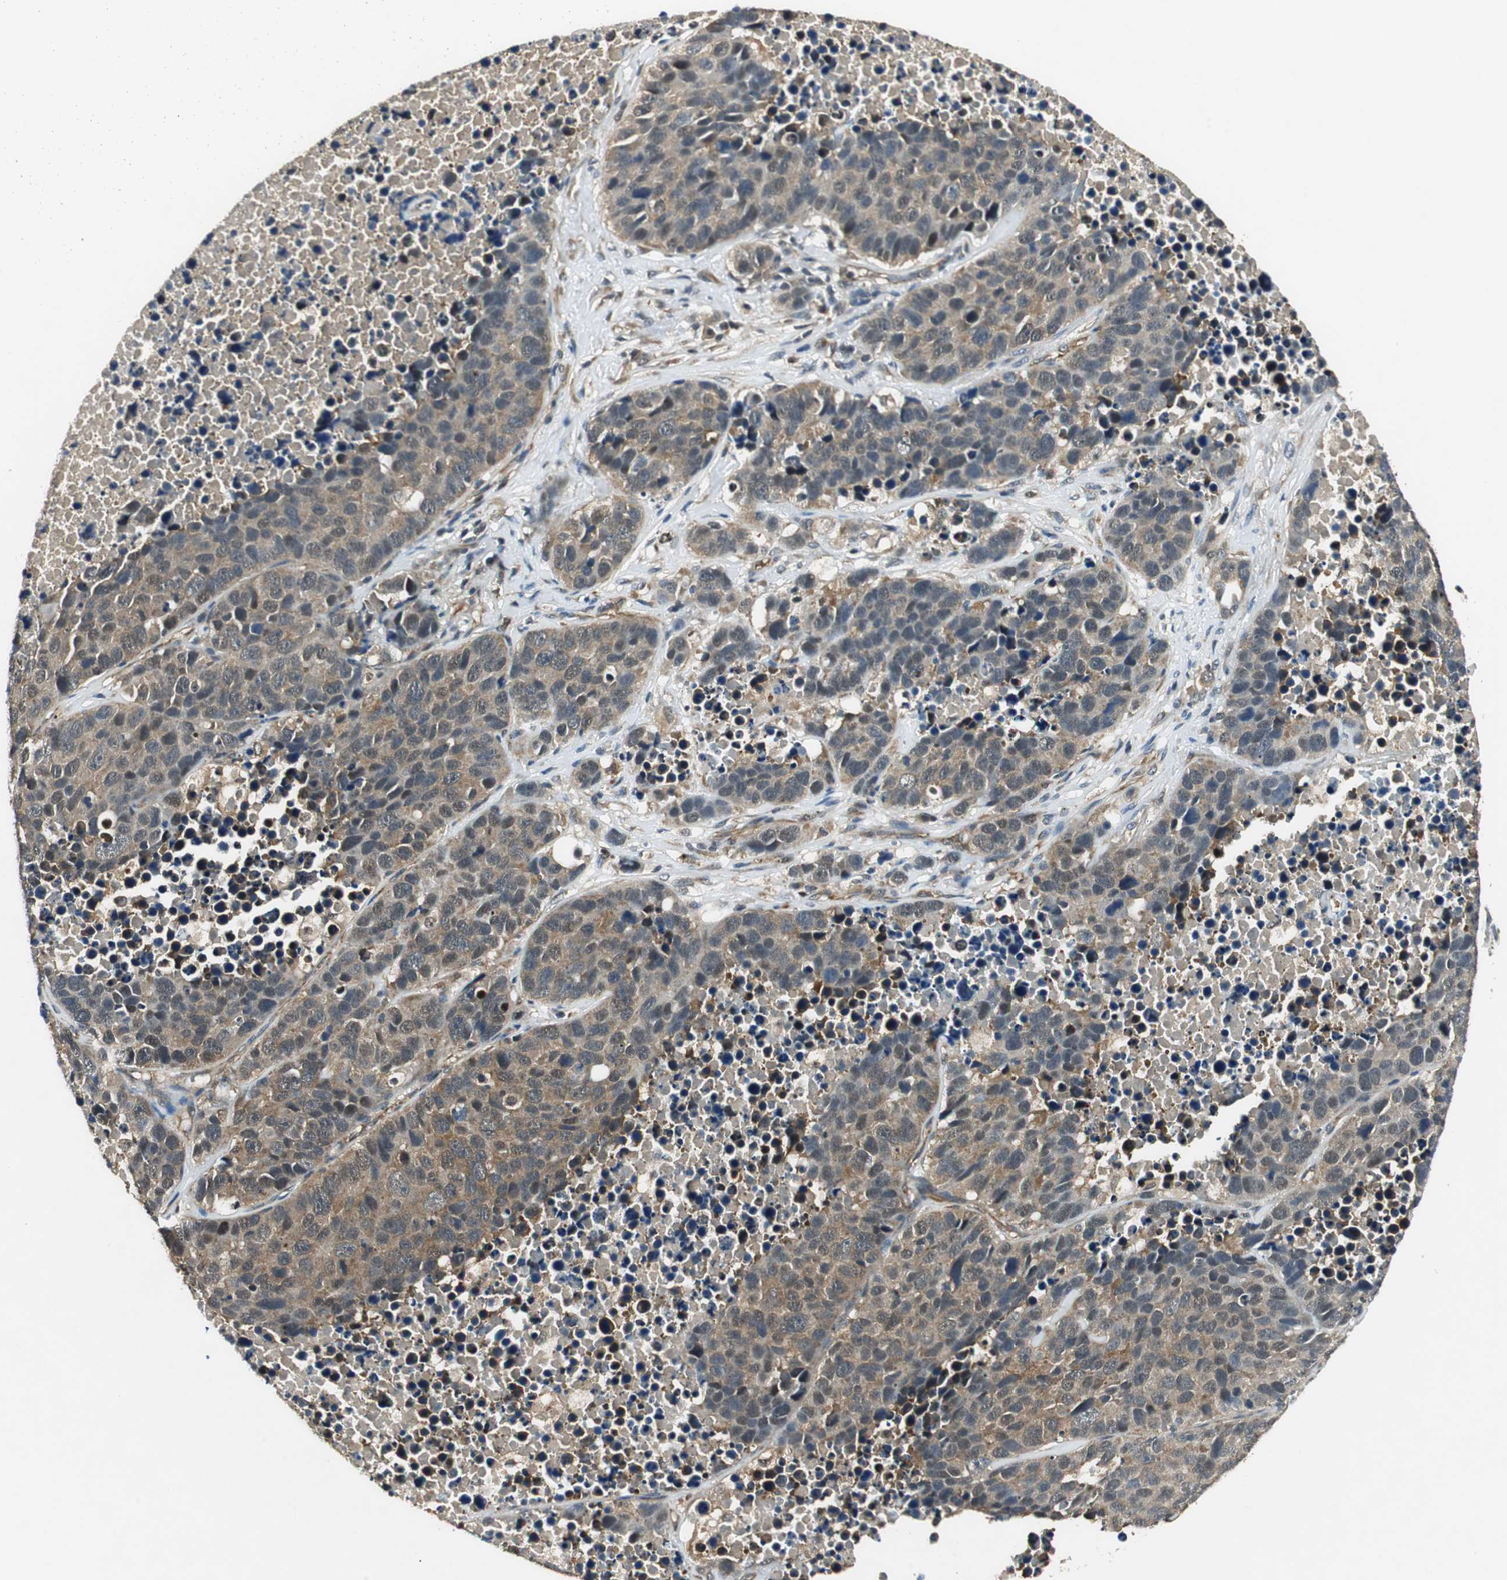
{"staining": {"intensity": "weak", "quantity": ">75%", "location": "cytoplasmic/membranous"}, "tissue": "carcinoid", "cell_type": "Tumor cells", "image_type": "cancer", "snomed": [{"axis": "morphology", "description": "Carcinoid, malignant, NOS"}, {"axis": "topography", "description": "Lung"}], "caption": "A micrograph of human carcinoid (malignant) stained for a protein shows weak cytoplasmic/membranous brown staining in tumor cells.", "gene": "PSMB4", "patient": {"sex": "male", "age": 60}}